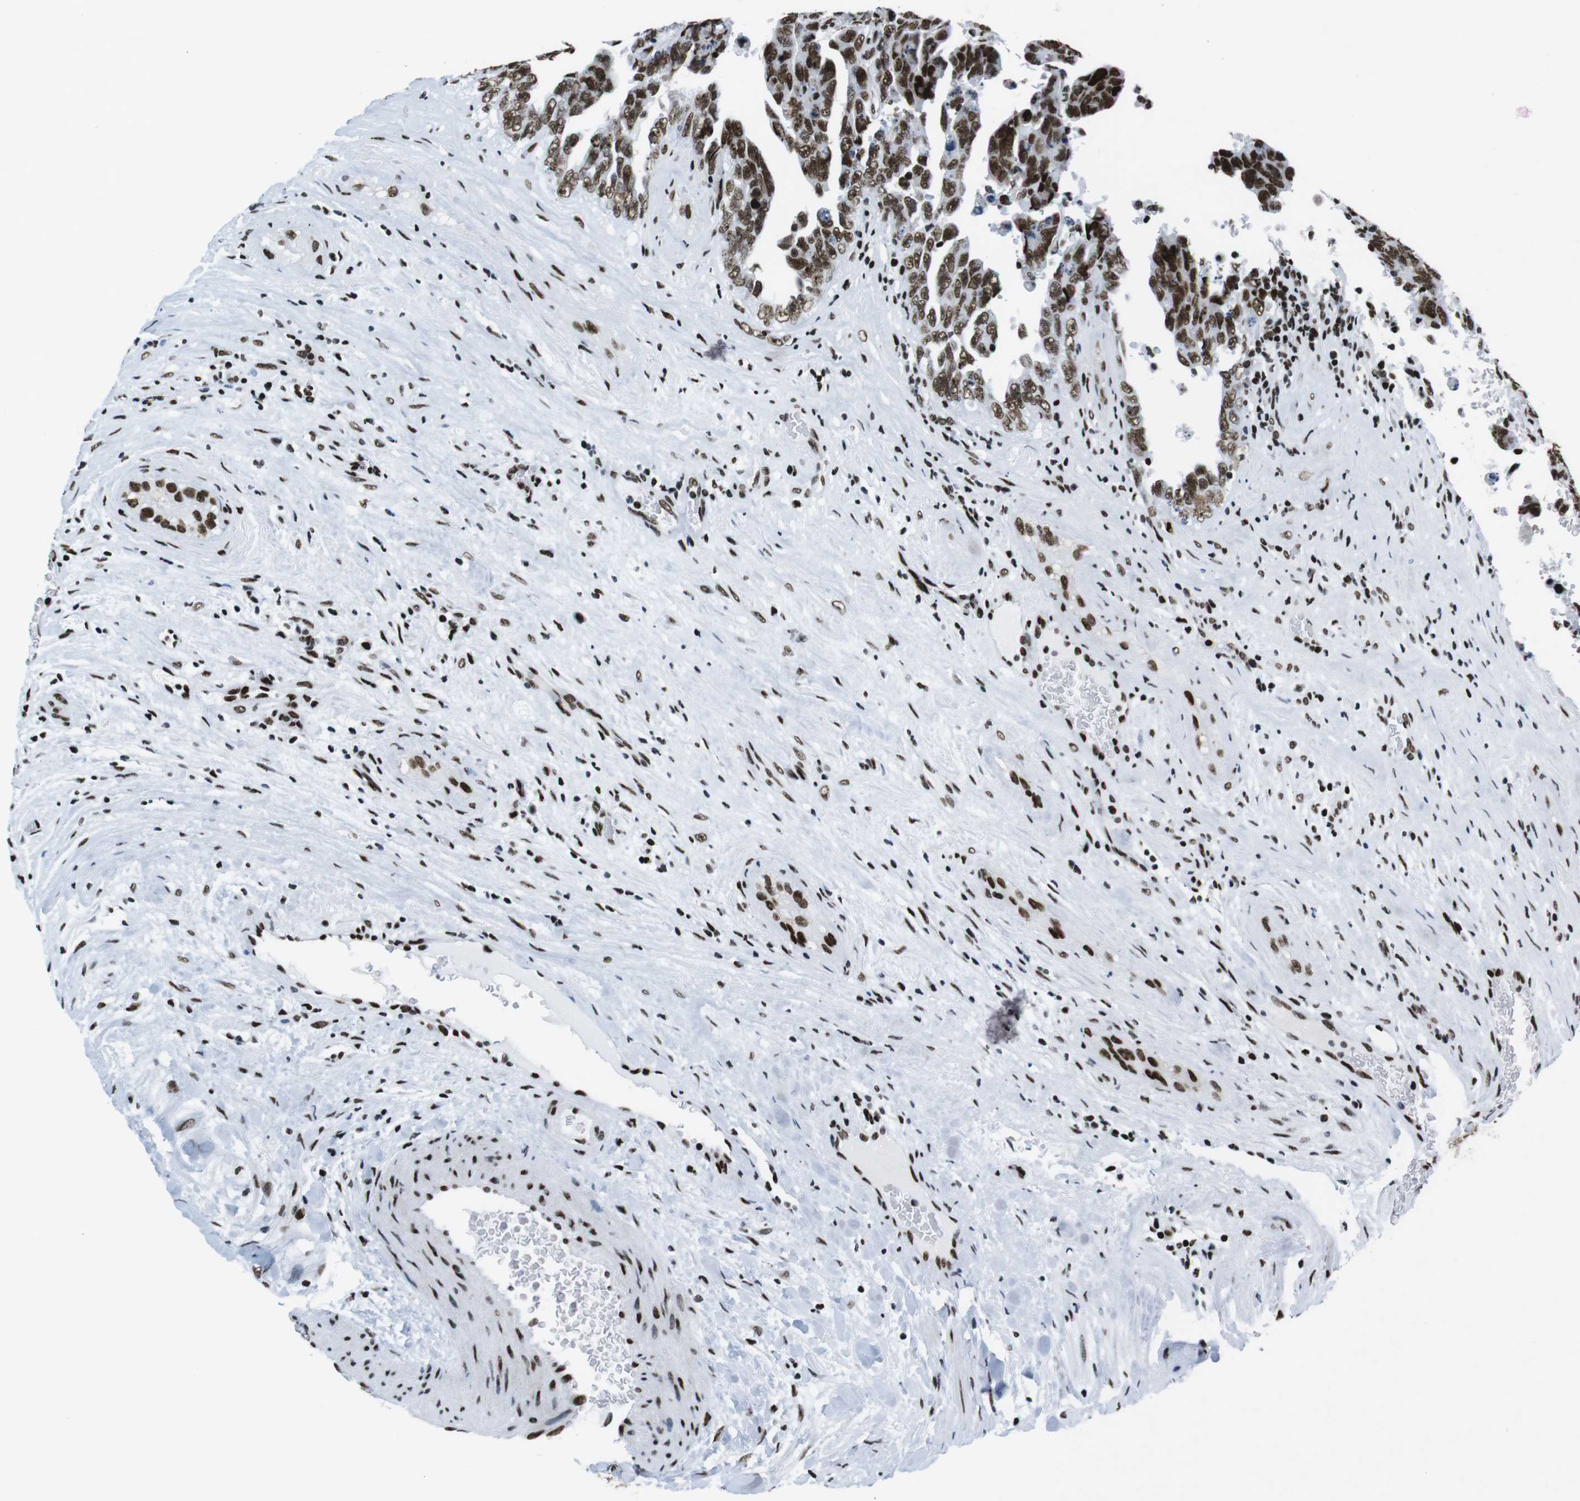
{"staining": {"intensity": "strong", "quantity": ">75%", "location": "nuclear"}, "tissue": "testis cancer", "cell_type": "Tumor cells", "image_type": "cancer", "snomed": [{"axis": "morphology", "description": "Carcinoma, Embryonal, NOS"}, {"axis": "topography", "description": "Testis"}], "caption": "An IHC histopathology image of neoplastic tissue is shown. Protein staining in brown labels strong nuclear positivity in testis embryonal carcinoma within tumor cells. Using DAB (brown) and hematoxylin (blue) stains, captured at high magnification using brightfield microscopy.", "gene": "CITED2", "patient": {"sex": "male", "age": 28}}